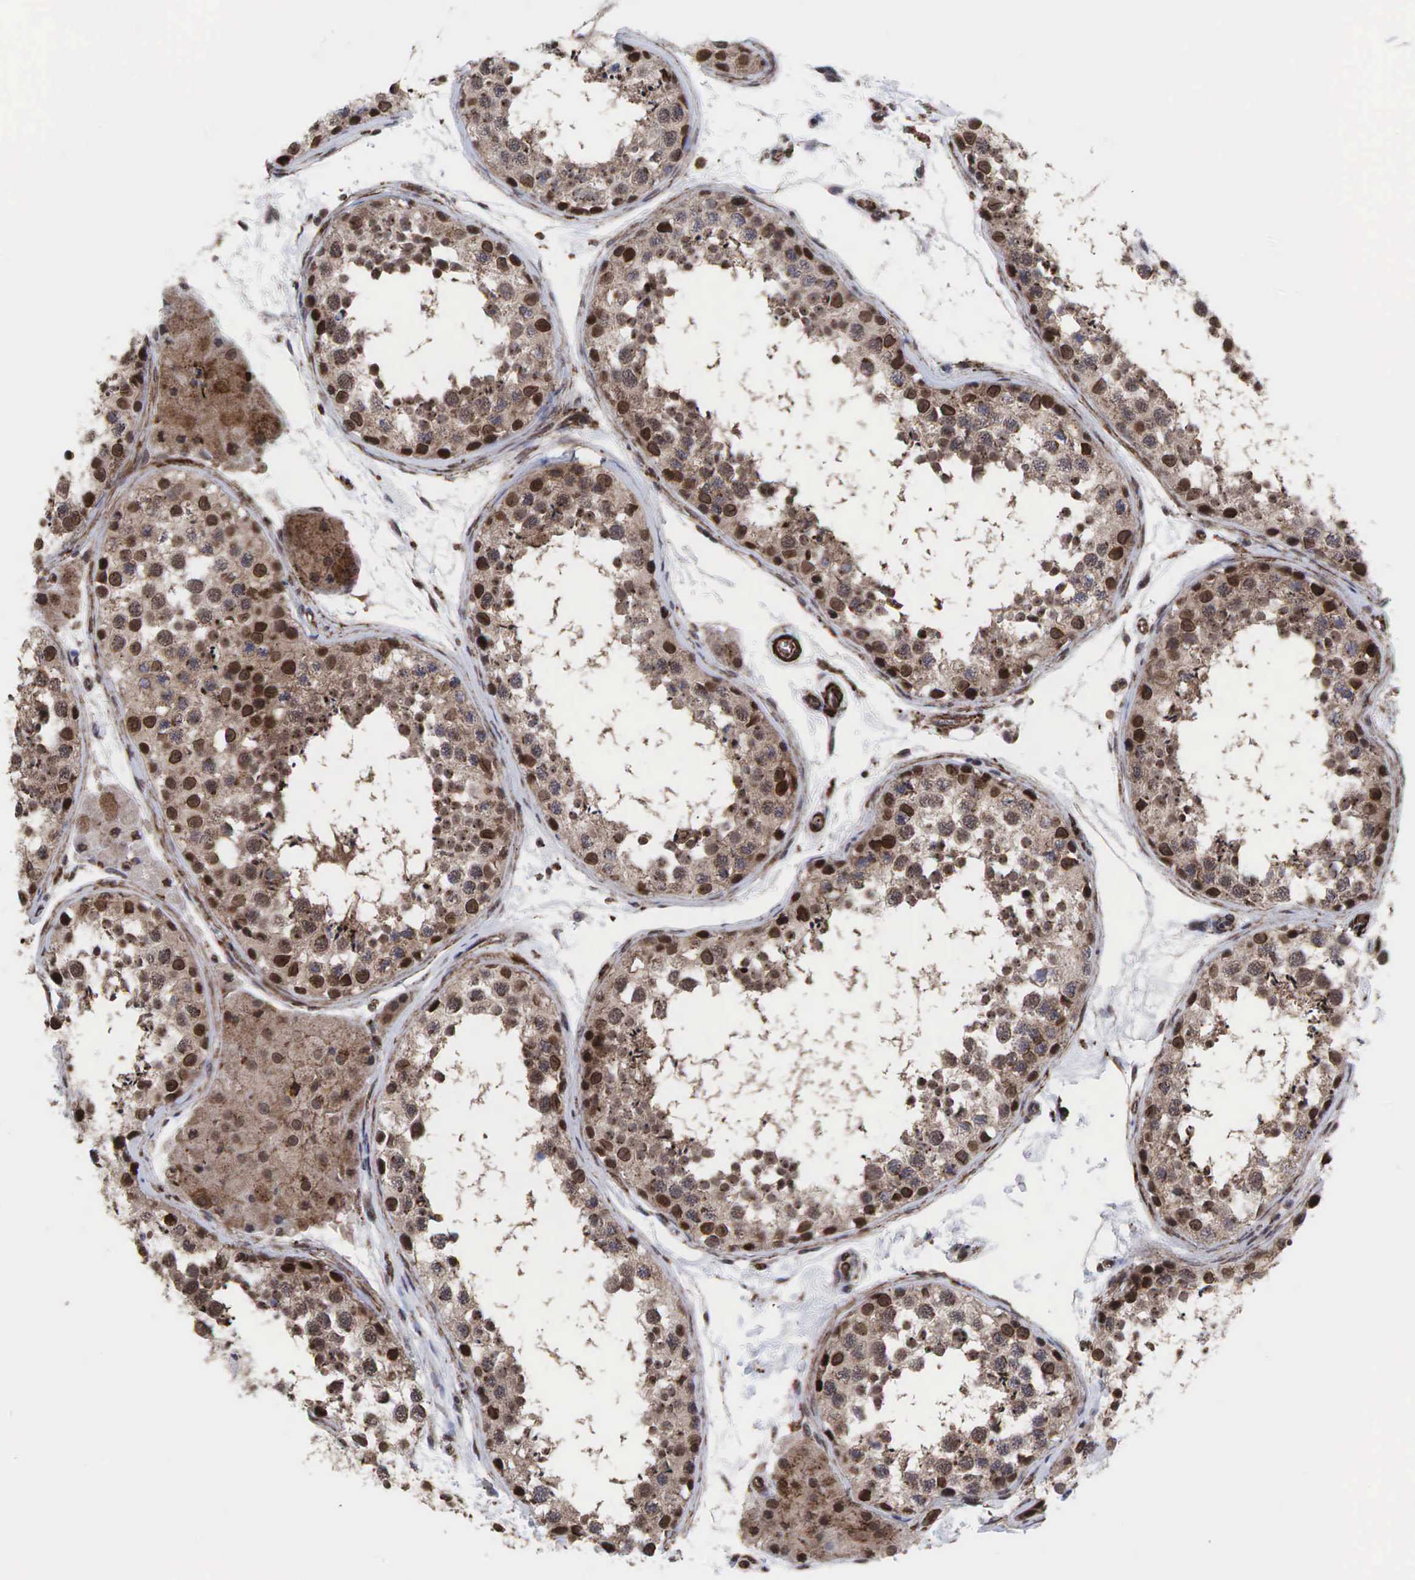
{"staining": {"intensity": "moderate", "quantity": "25%-75%", "location": "cytoplasmic/membranous,nuclear"}, "tissue": "testis", "cell_type": "Cells in seminiferous ducts", "image_type": "normal", "snomed": [{"axis": "morphology", "description": "Normal tissue, NOS"}, {"axis": "topography", "description": "Testis"}], "caption": "Brown immunohistochemical staining in benign testis exhibits moderate cytoplasmic/membranous,nuclear positivity in about 25%-75% of cells in seminiferous ducts.", "gene": "GPRASP1", "patient": {"sex": "male", "age": 57}}